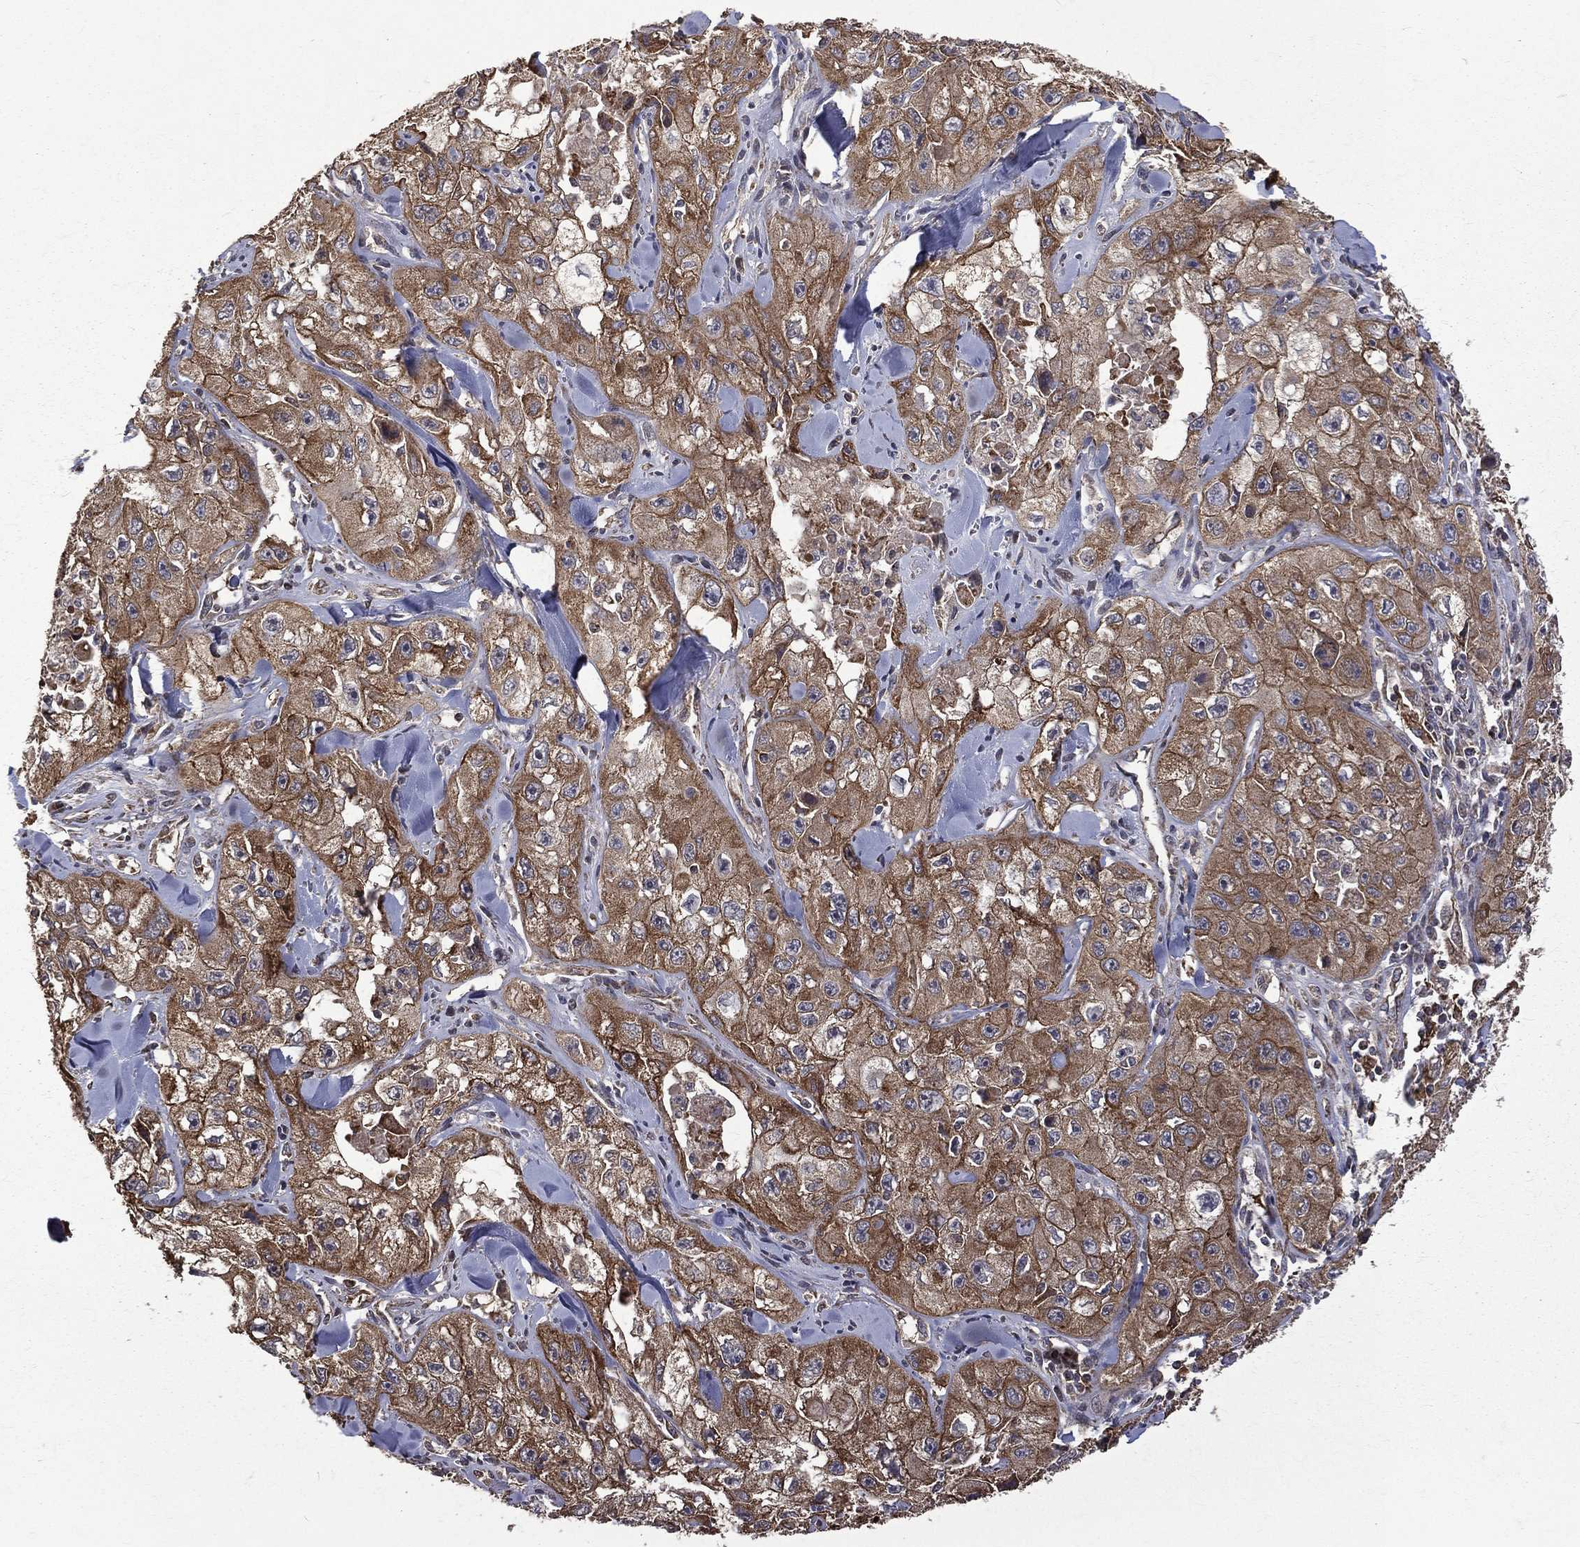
{"staining": {"intensity": "strong", "quantity": ">75%", "location": "cytoplasmic/membranous"}, "tissue": "skin cancer", "cell_type": "Tumor cells", "image_type": "cancer", "snomed": [{"axis": "morphology", "description": "Squamous cell carcinoma, NOS"}, {"axis": "topography", "description": "Skin"}, {"axis": "topography", "description": "Subcutis"}], "caption": "Squamous cell carcinoma (skin) stained for a protein (brown) shows strong cytoplasmic/membranous positive staining in about >75% of tumor cells.", "gene": "RPGR", "patient": {"sex": "male", "age": 73}}